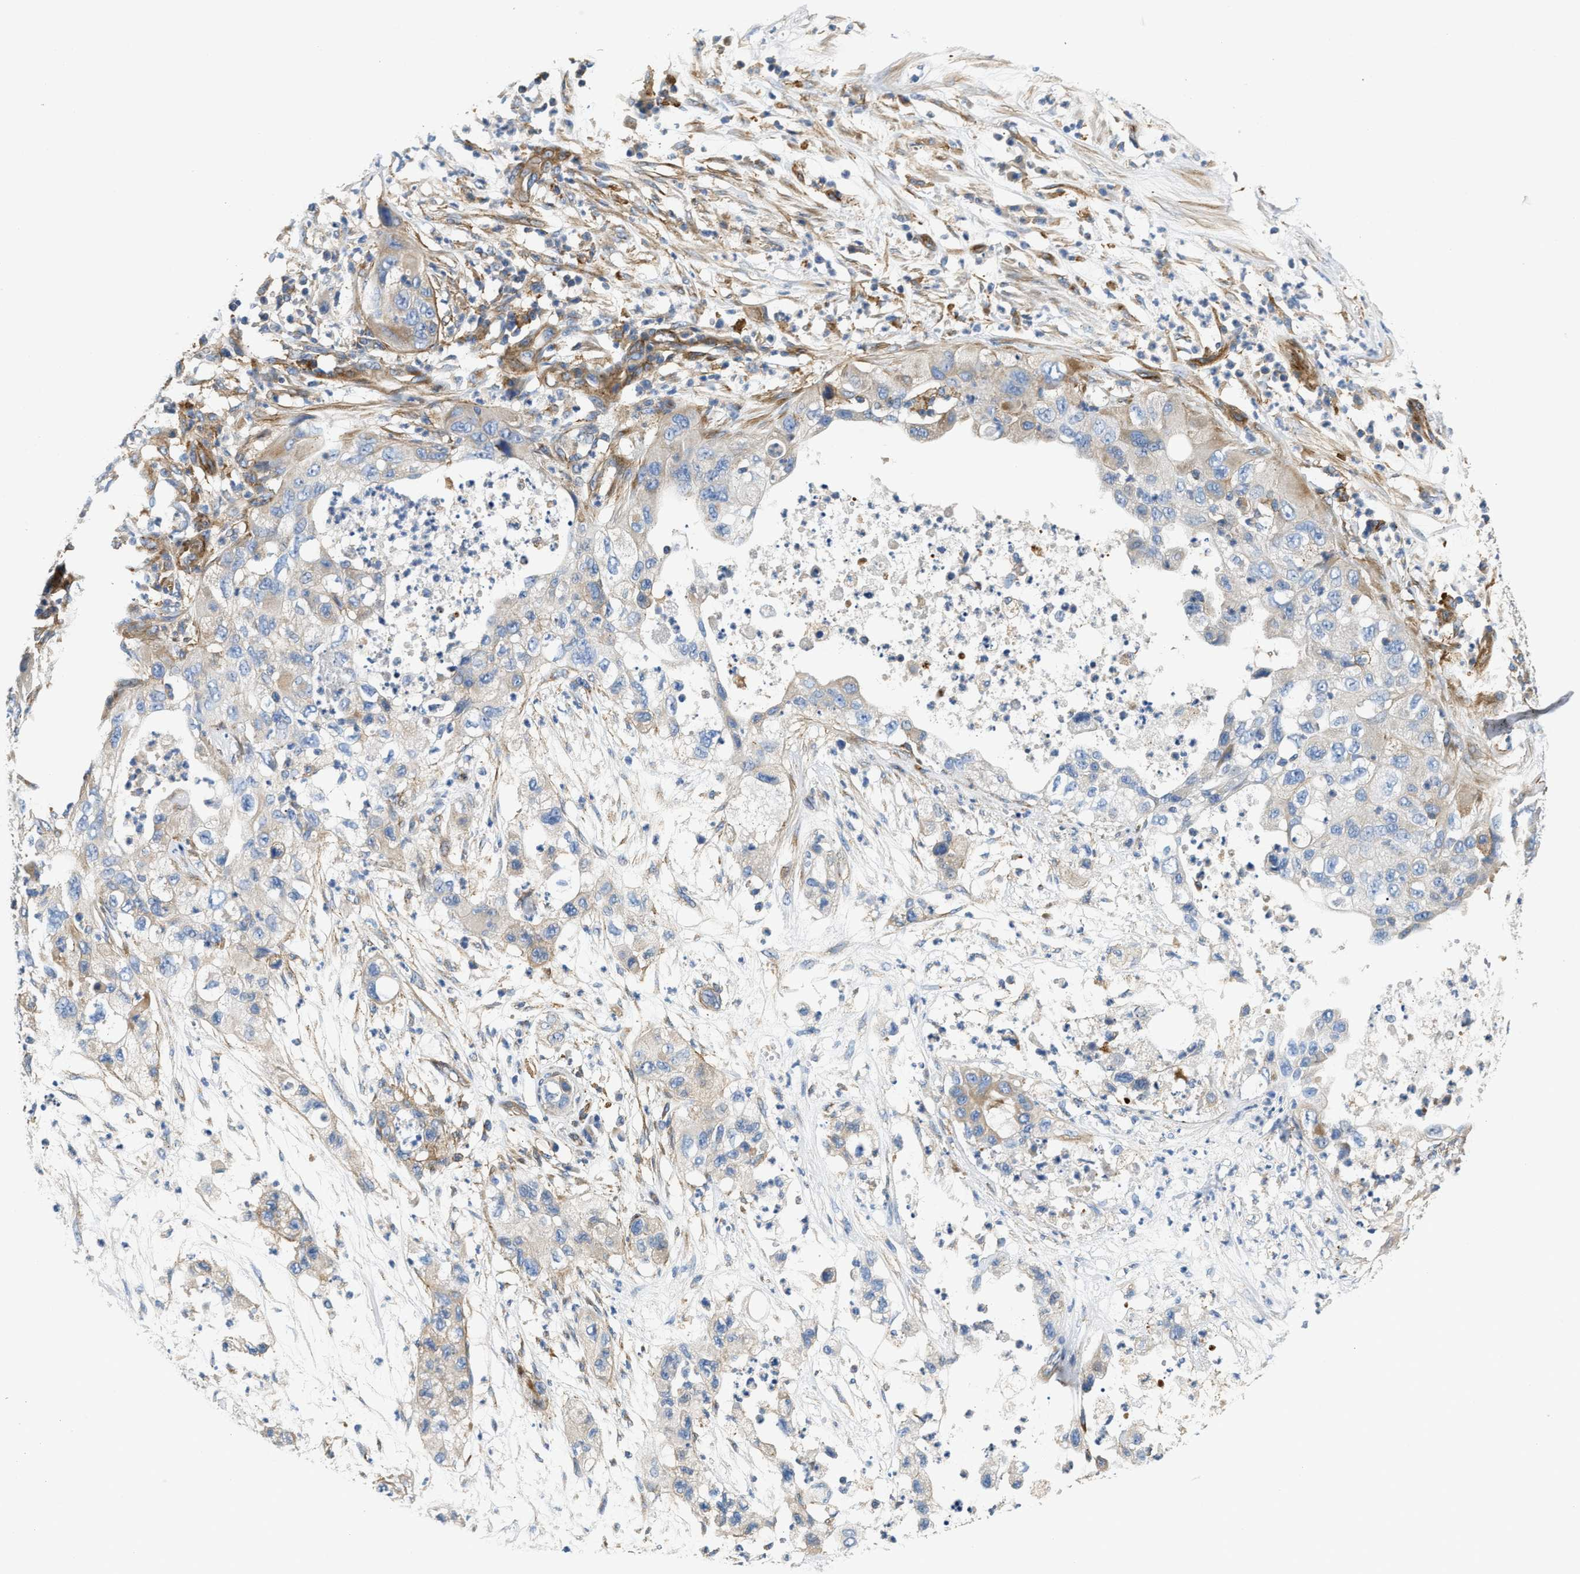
{"staining": {"intensity": "negative", "quantity": "none", "location": "none"}, "tissue": "pancreatic cancer", "cell_type": "Tumor cells", "image_type": "cancer", "snomed": [{"axis": "morphology", "description": "Adenocarcinoma, NOS"}, {"axis": "topography", "description": "Pancreas"}], "caption": "Photomicrograph shows no significant protein staining in tumor cells of adenocarcinoma (pancreatic).", "gene": "NSUN7", "patient": {"sex": "female", "age": 78}}